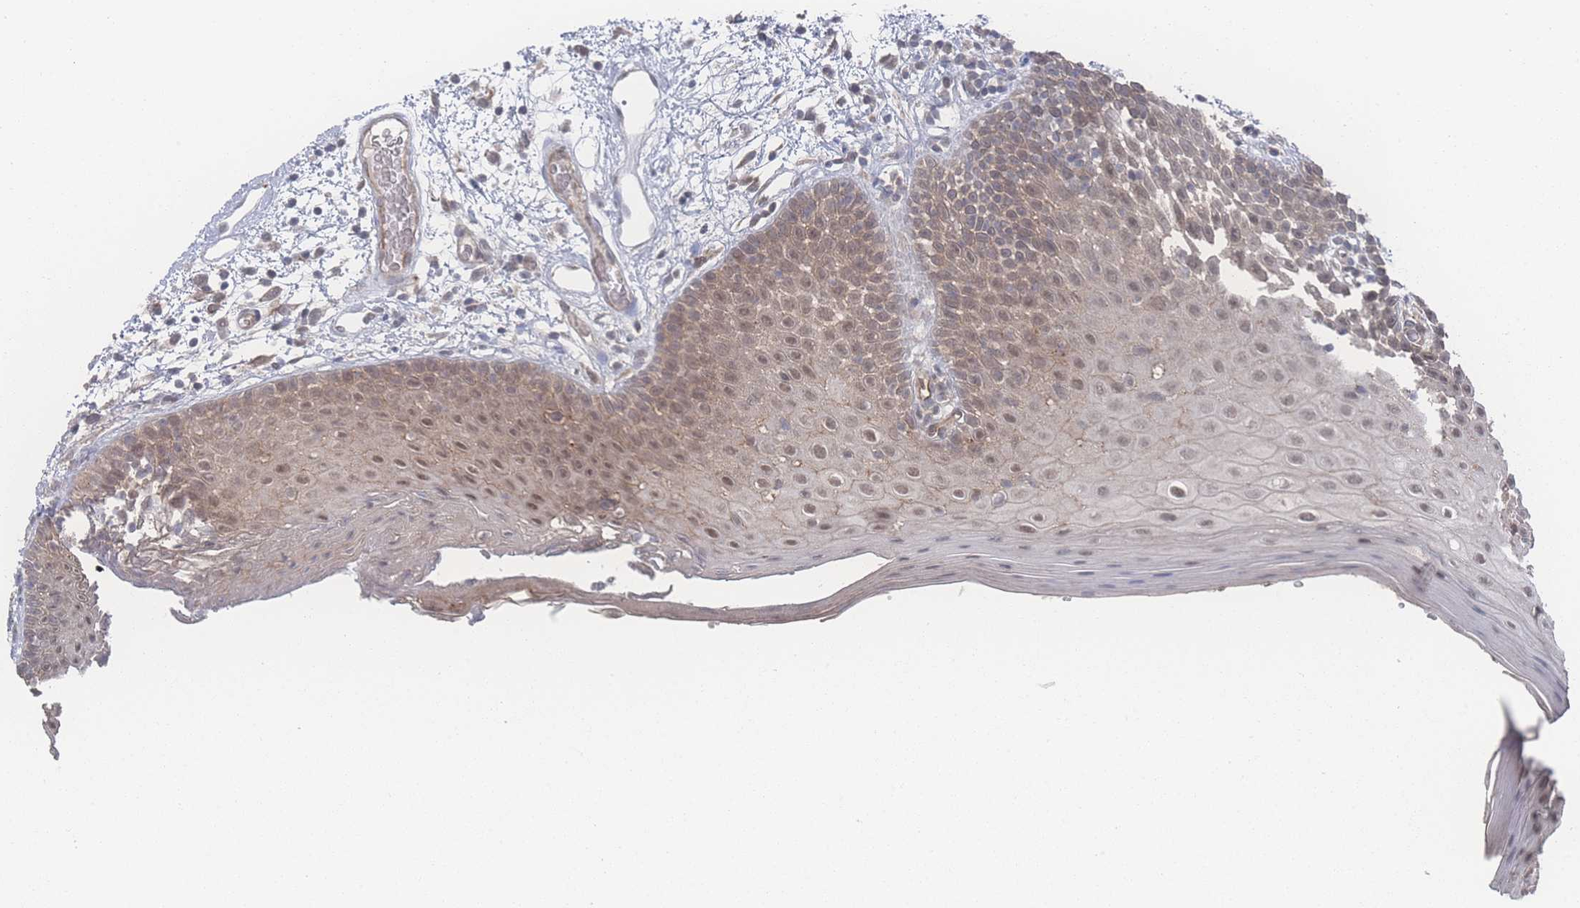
{"staining": {"intensity": "weak", "quantity": "25%-75%", "location": "nuclear"}, "tissue": "oral mucosa", "cell_type": "Squamous epithelial cells", "image_type": "normal", "snomed": [{"axis": "morphology", "description": "Normal tissue, NOS"}, {"axis": "morphology", "description": "Squamous cell carcinoma, NOS"}, {"axis": "topography", "description": "Oral tissue"}, {"axis": "topography", "description": "Tounge, NOS"}, {"axis": "topography", "description": "Head-Neck"}], "caption": "IHC staining of normal oral mucosa, which demonstrates low levels of weak nuclear staining in about 25%-75% of squamous epithelial cells indicating weak nuclear protein staining. The staining was performed using DAB (brown) for protein detection and nuclei were counterstained in hematoxylin (blue).", "gene": "NBEAL1", "patient": {"sex": "male", "age": 76}}